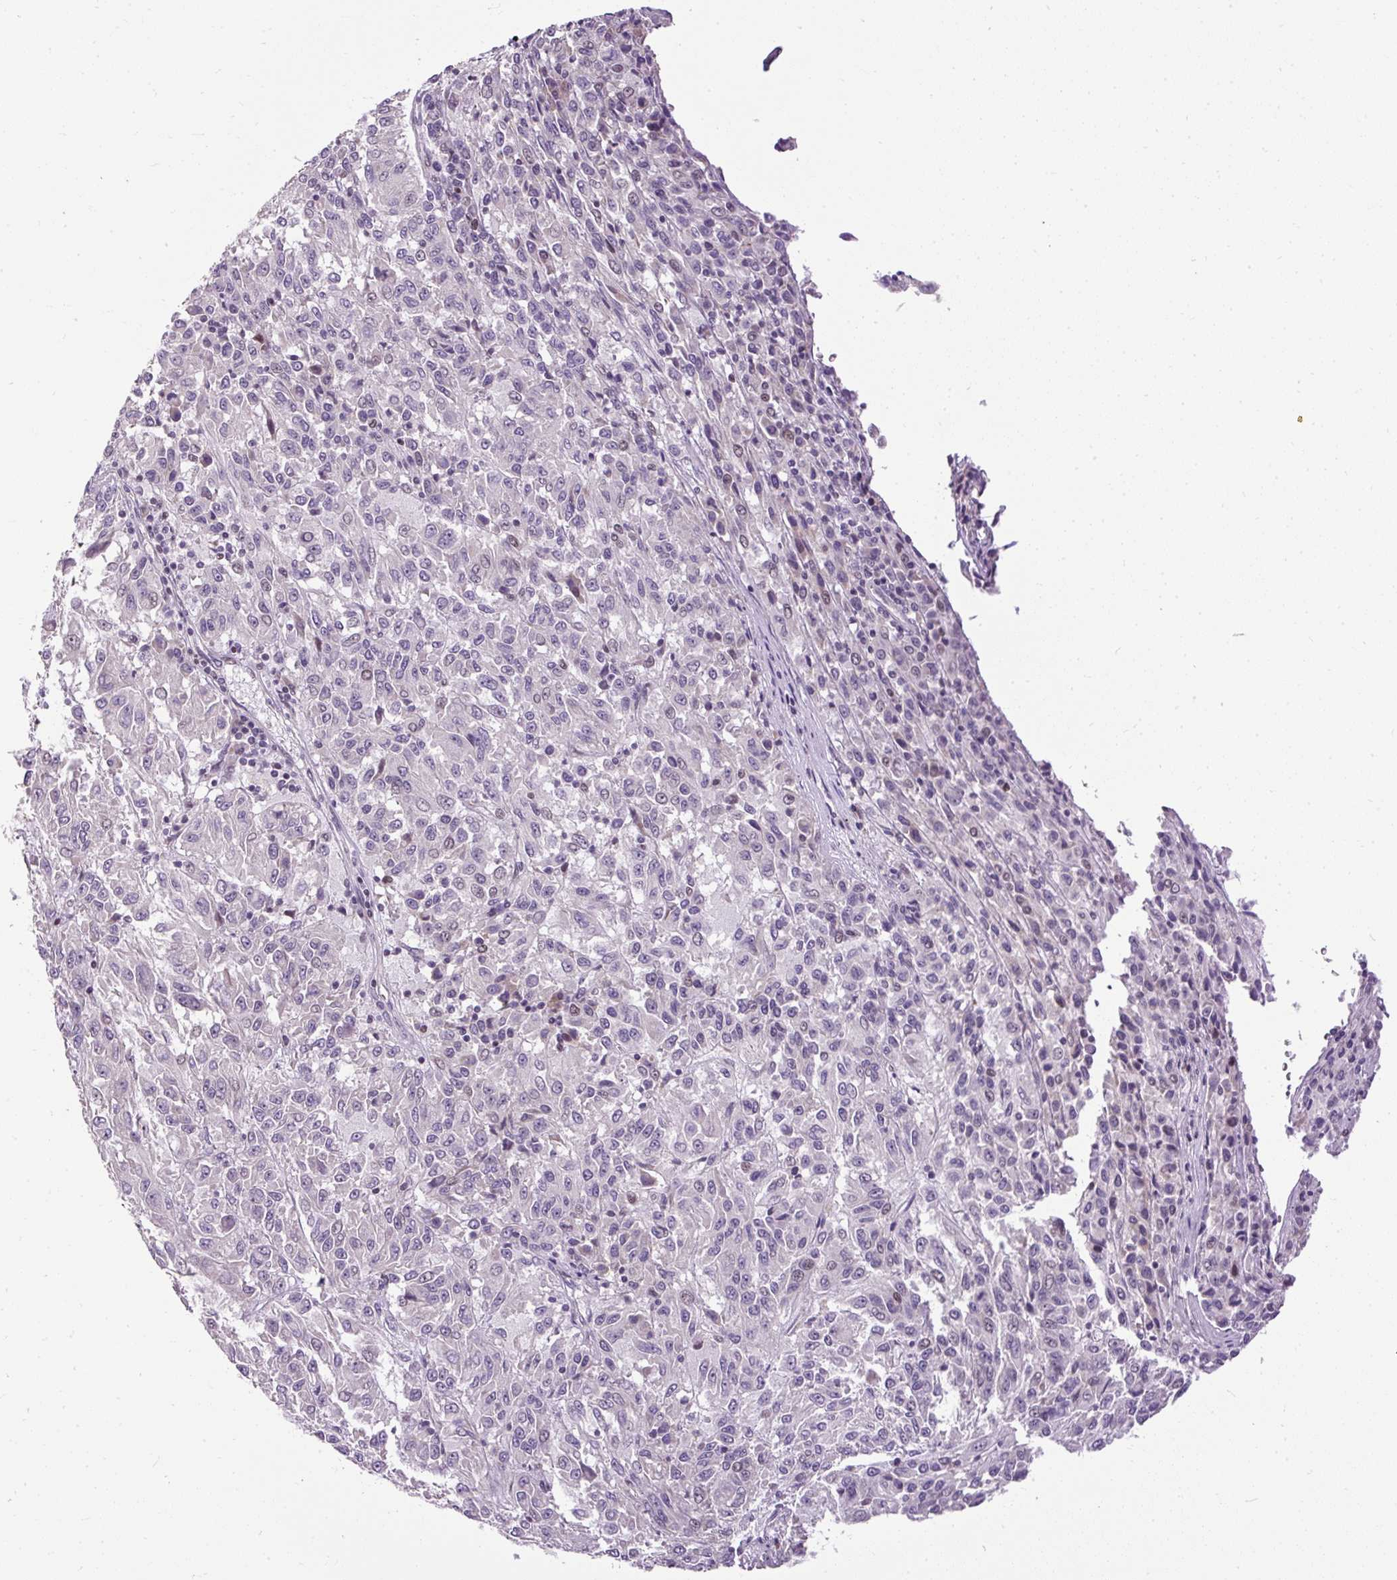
{"staining": {"intensity": "moderate", "quantity": "<25%", "location": "nuclear"}, "tissue": "melanoma", "cell_type": "Tumor cells", "image_type": "cancer", "snomed": [{"axis": "morphology", "description": "Malignant melanoma, Metastatic site"}, {"axis": "topography", "description": "Lung"}], "caption": "Immunohistochemical staining of melanoma exhibits low levels of moderate nuclear protein expression in about <25% of tumor cells.", "gene": "ARHGEF18", "patient": {"sex": "male", "age": 64}}